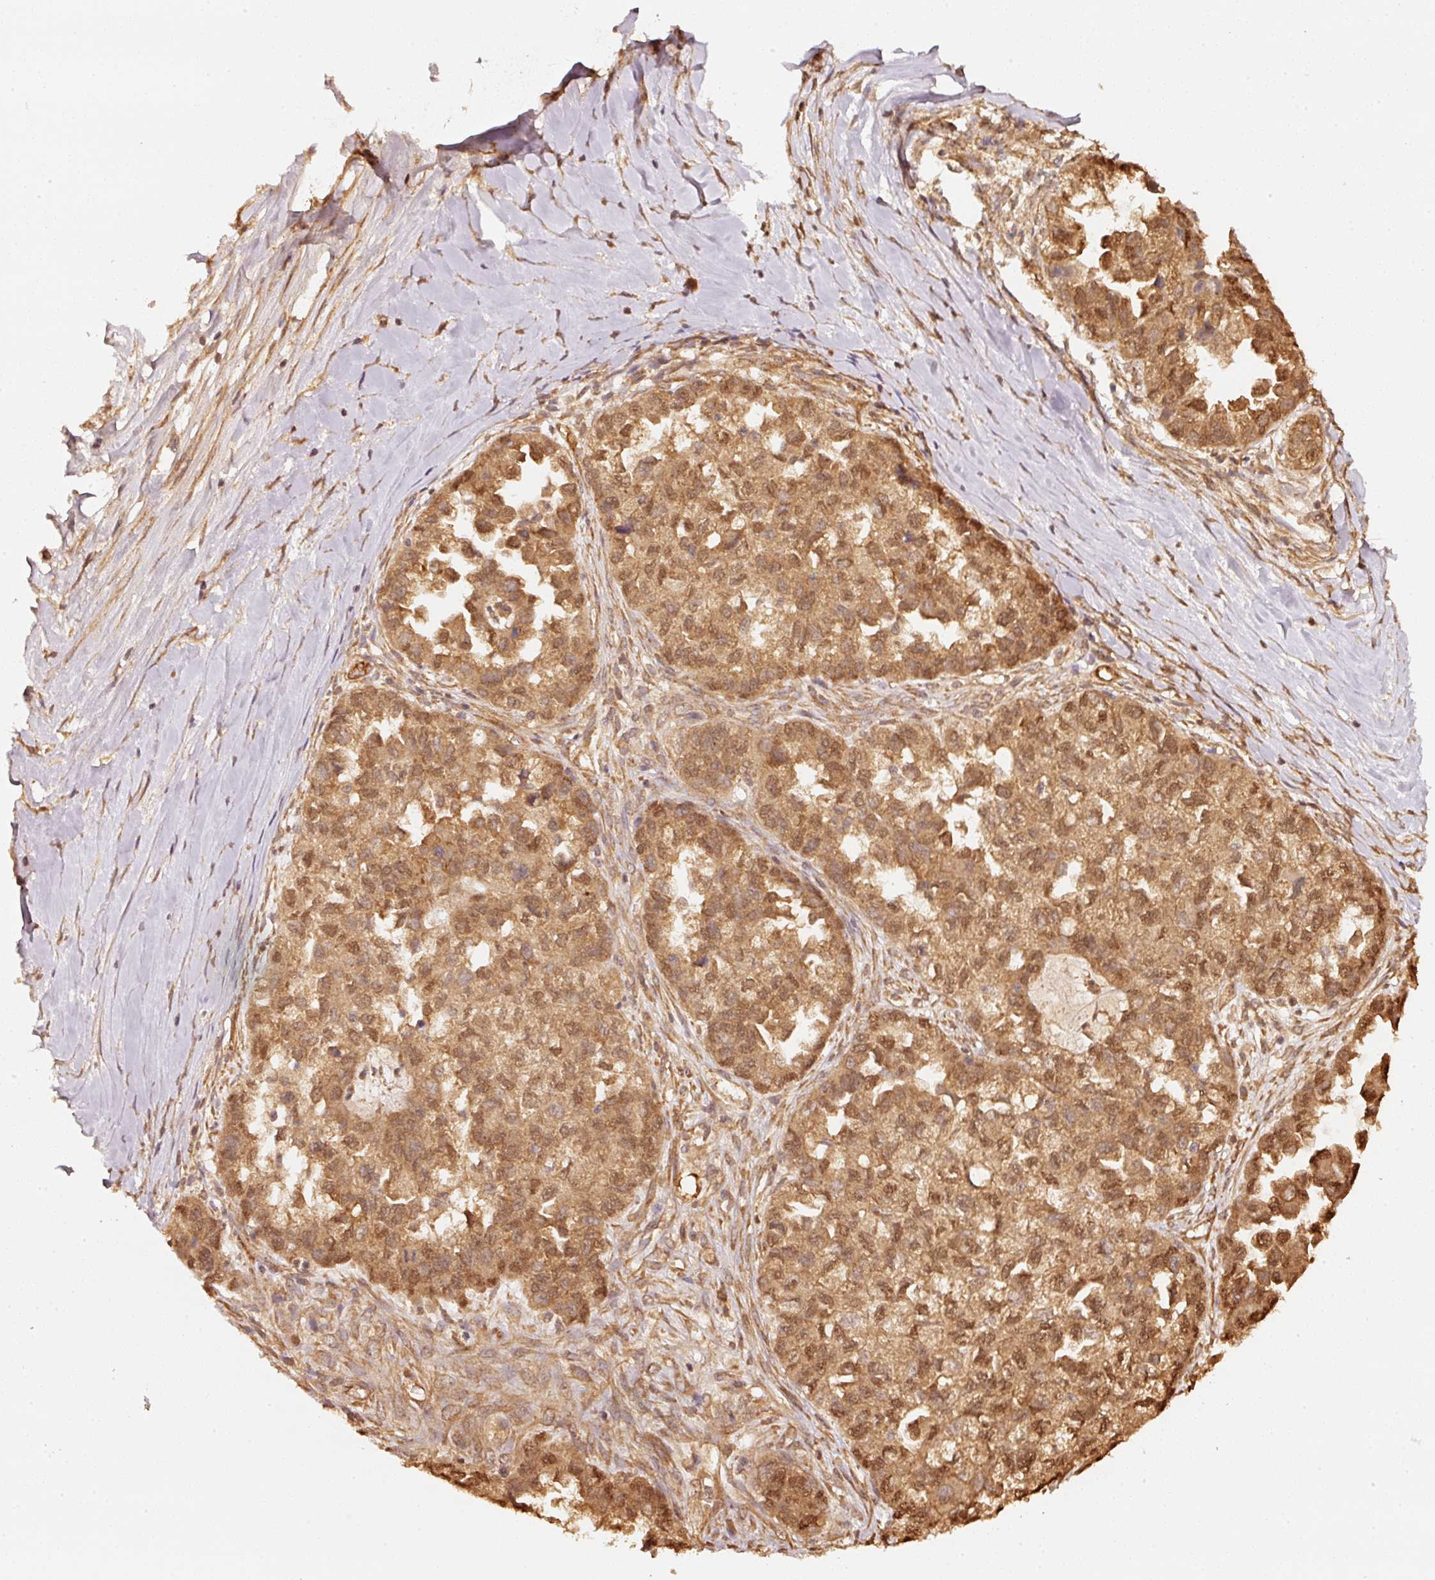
{"staining": {"intensity": "moderate", "quantity": ">75%", "location": "cytoplasmic/membranous,nuclear"}, "tissue": "ovarian cancer", "cell_type": "Tumor cells", "image_type": "cancer", "snomed": [{"axis": "morphology", "description": "Cystadenocarcinoma, serous, NOS"}, {"axis": "topography", "description": "Ovary"}], "caption": "A brown stain labels moderate cytoplasmic/membranous and nuclear positivity of a protein in human ovarian serous cystadenocarcinoma tumor cells.", "gene": "STAU1", "patient": {"sex": "female", "age": 84}}